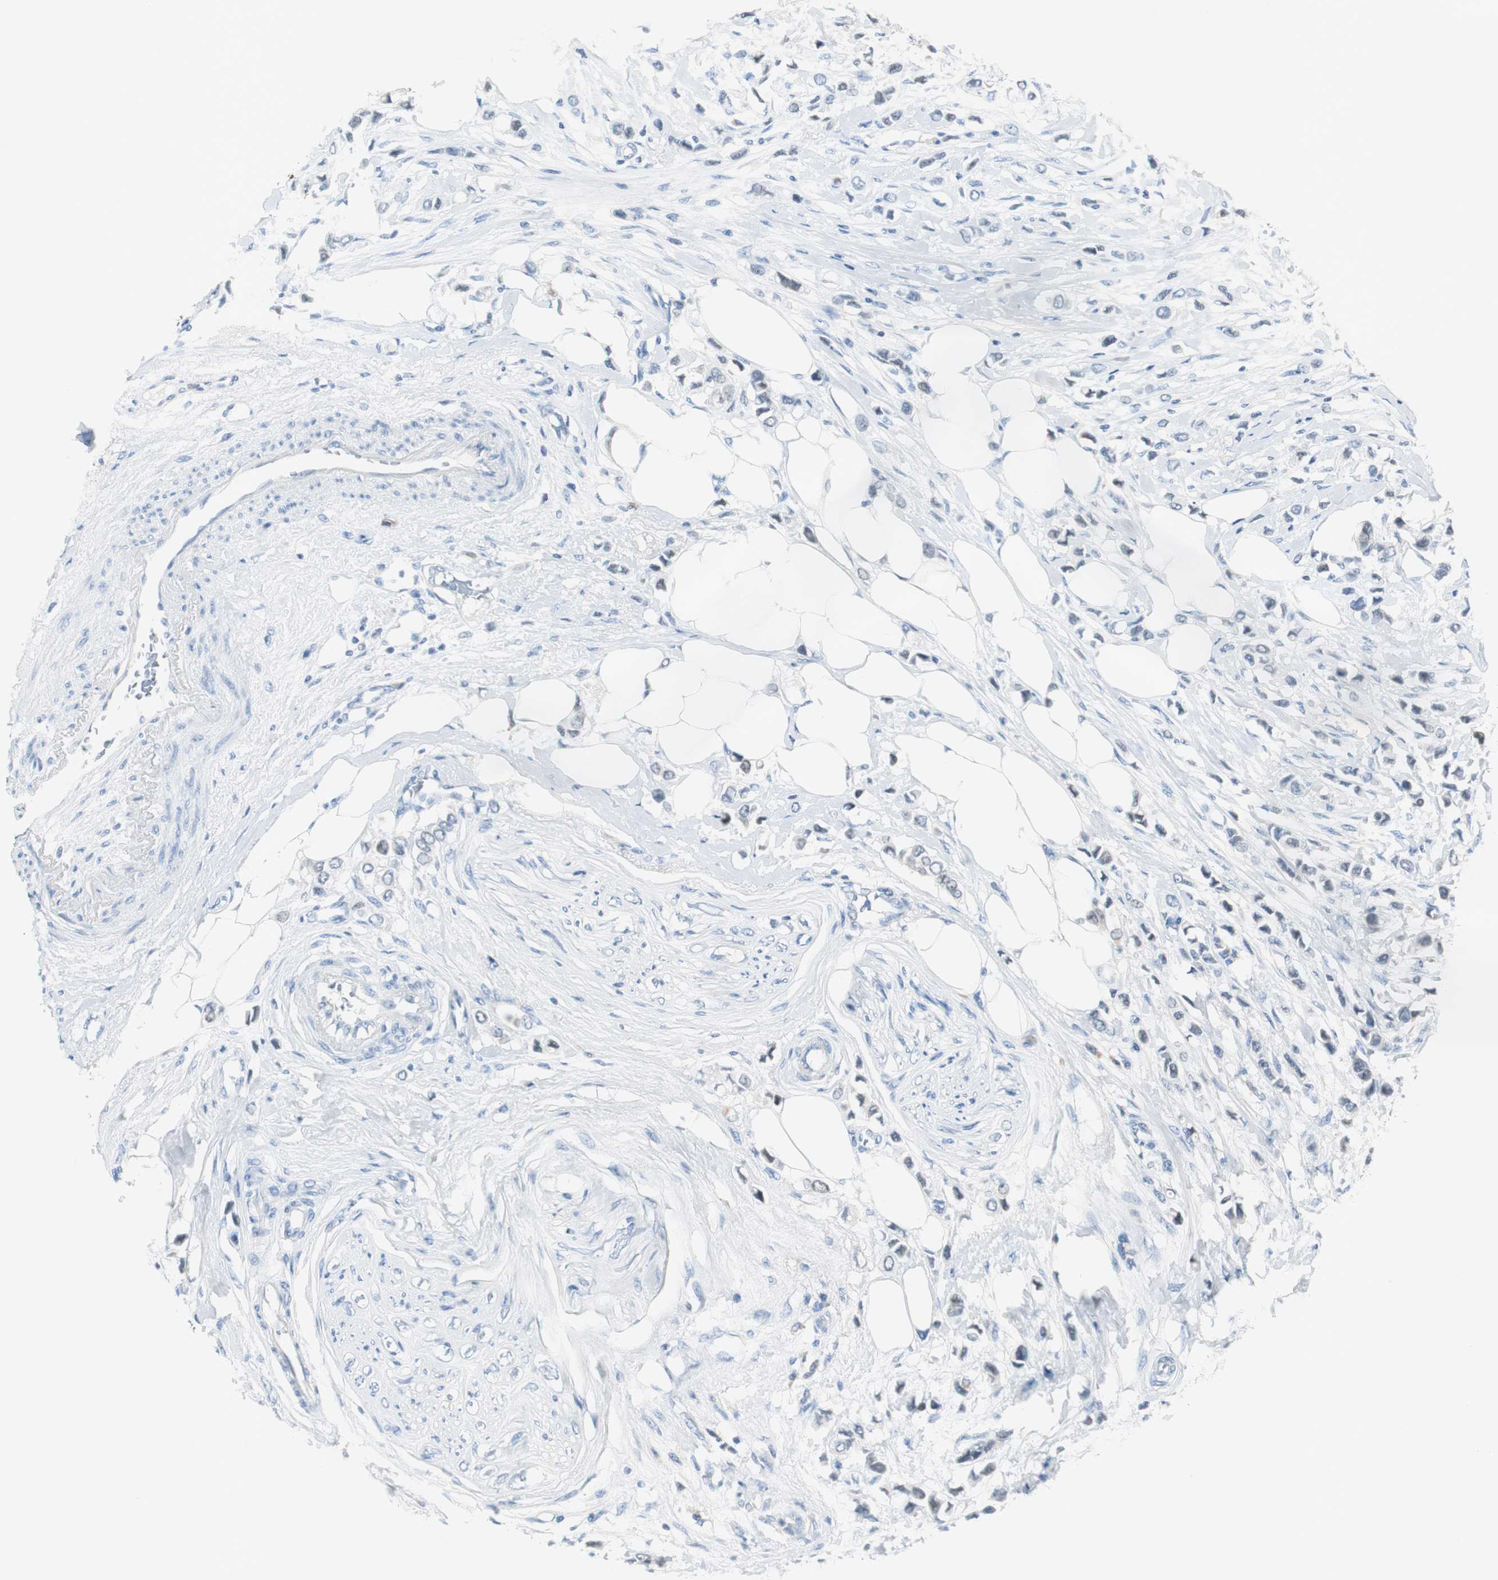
{"staining": {"intensity": "negative", "quantity": "none", "location": "none"}, "tissue": "breast cancer", "cell_type": "Tumor cells", "image_type": "cancer", "snomed": [{"axis": "morphology", "description": "Lobular carcinoma"}, {"axis": "topography", "description": "Breast"}], "caption": "The immunohistochemistry image has no significant positivity in tumor cells of breast cancer (lobular carcinoma) tissue.", "gene": "FBP1", "patient": {"sex": "female", "age": 51}}